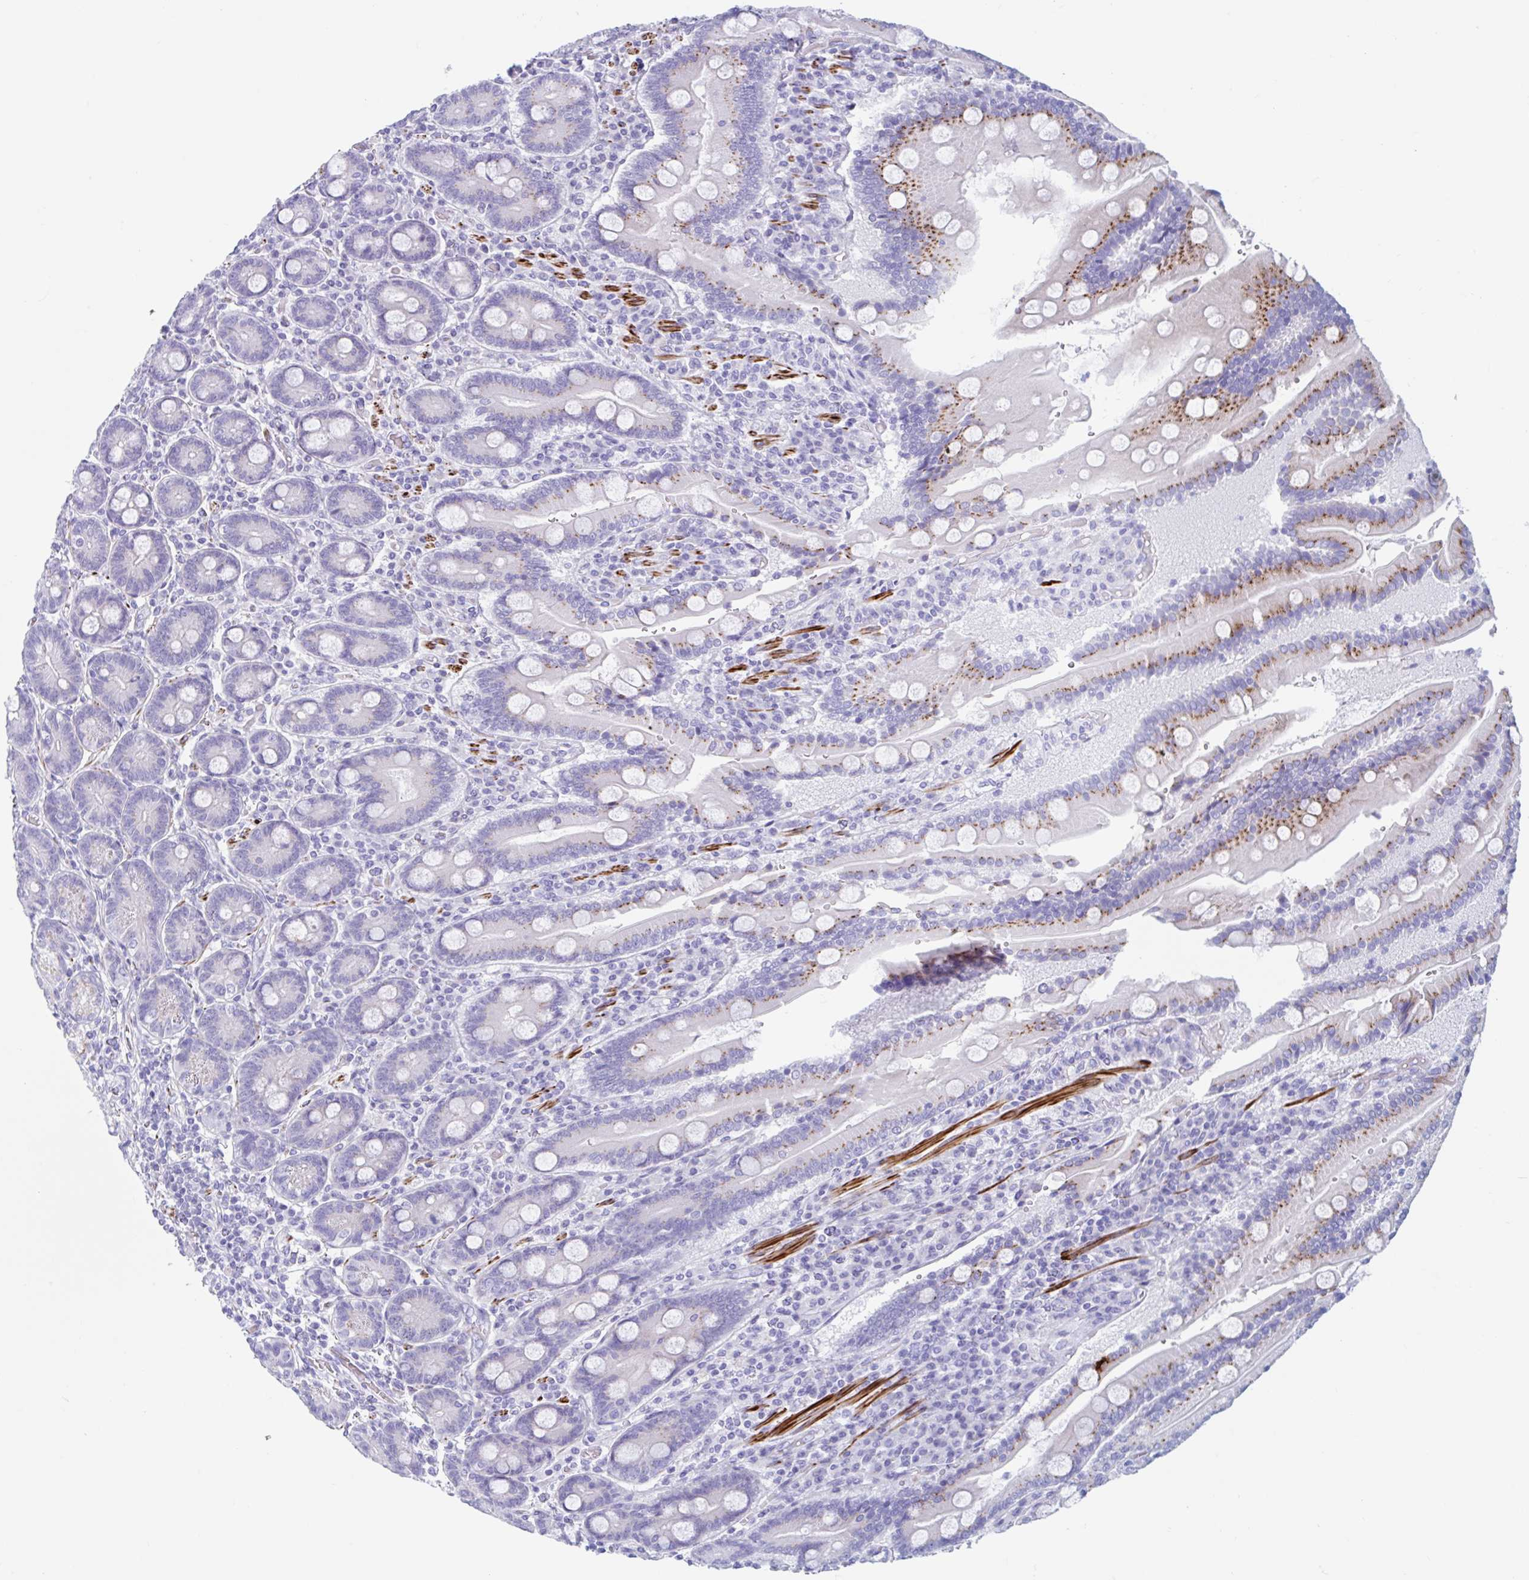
{"staining": {"intensity": "strong", "quantity": "25%-75%", "location": "cytoplasmic/membranous"}, "tissue": "duodenum", "cell_type": "Glandular cells", "image_type": "normal", "snomed": [{"axis": "morphology", "description": "Normal tissue, NOS"}, {"axis": "topography", "description": "Duodenum"}], "caption": "Duodenum stained for a protein (brown) displays strong cytoplasmic/membranous positive staining in approximately 25%-75% of glandular cells.", "gene": "CPTP", "patient": {"sex": "female", "age": 62}}